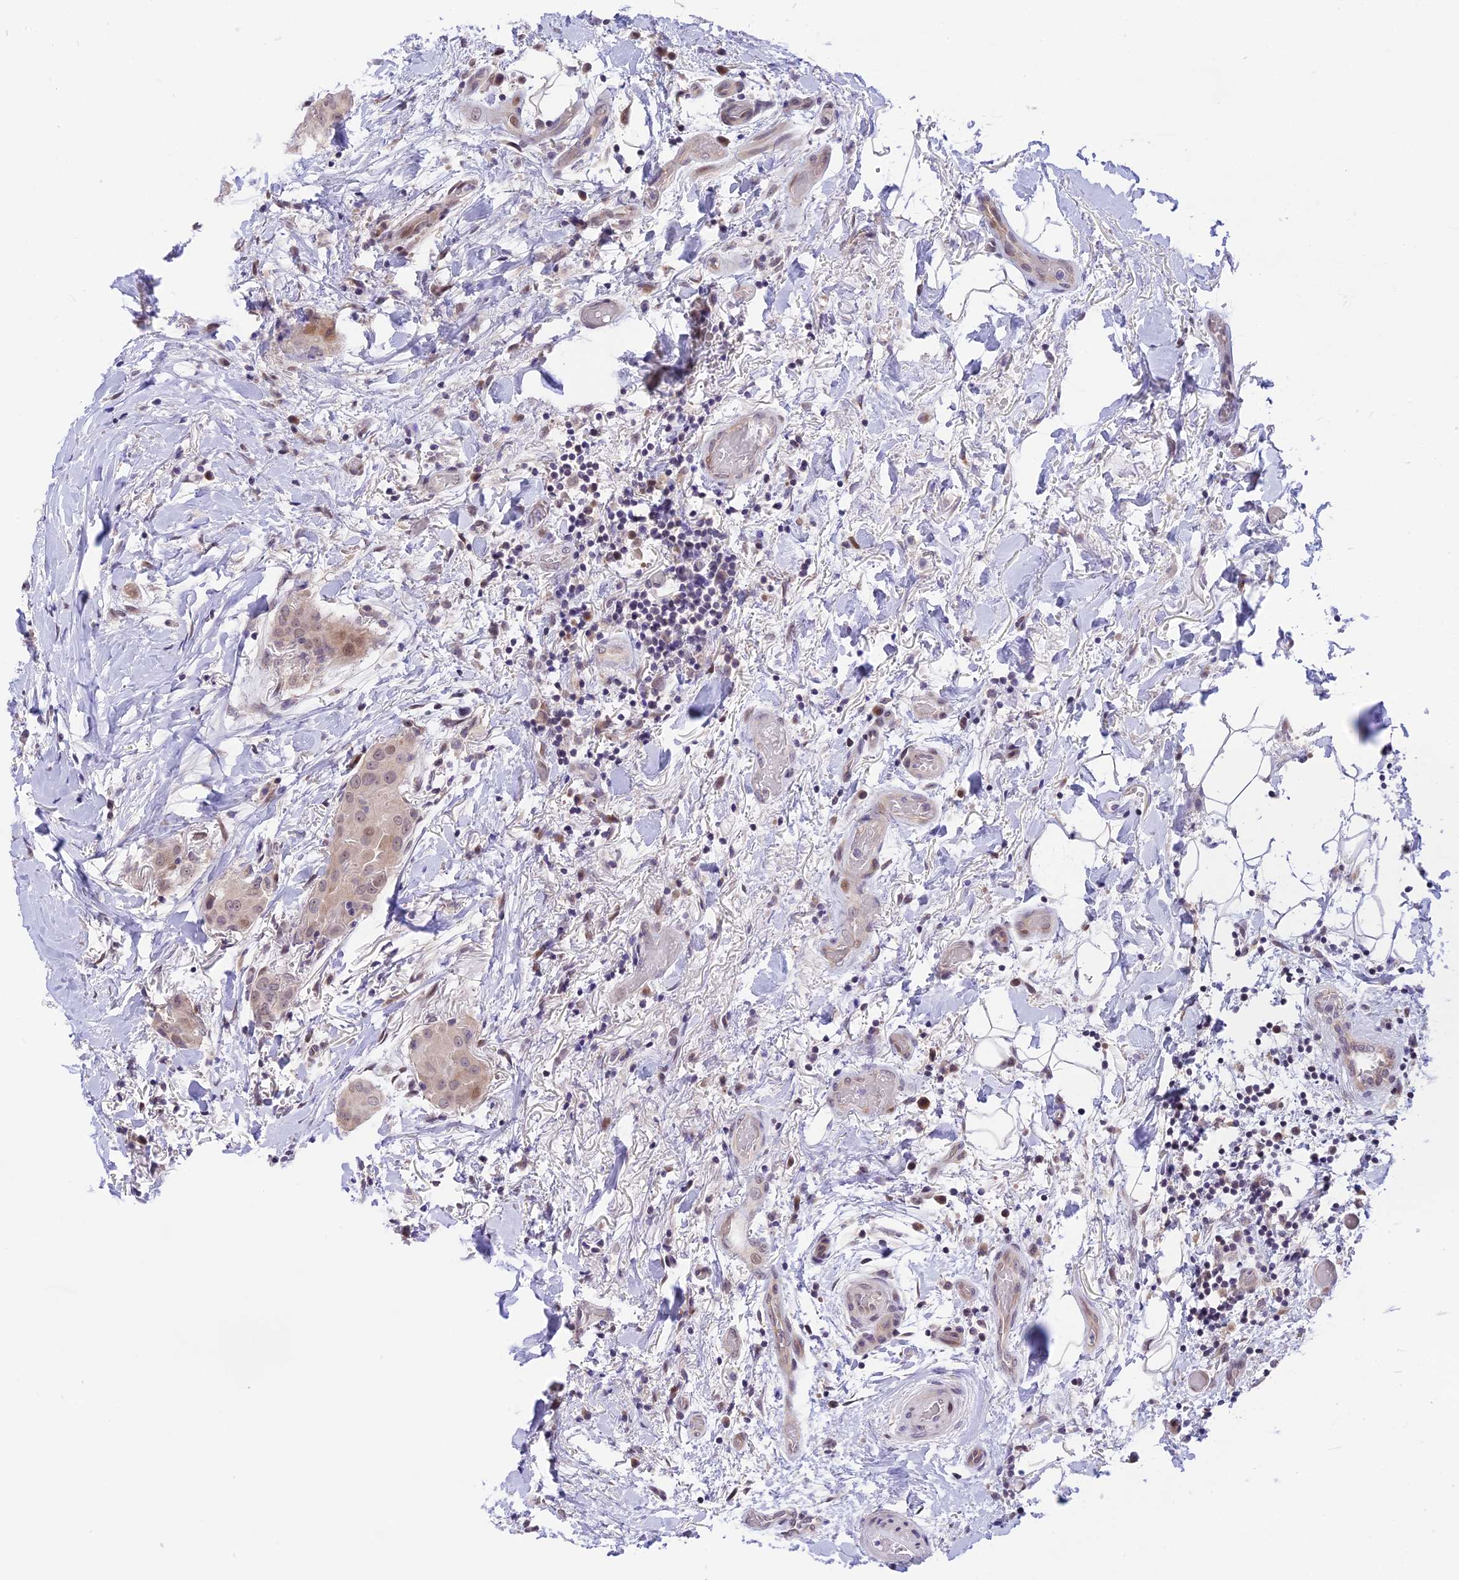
{"staining": {"intensity": "weak", "quantity": "<25%", "location": "nuclear"}, "tissue": "thyroid cancer", "cell_type": "Tumor cells", "image_type": "cancer", "snomed": [{"axis": "morphology", "description": "Papillary adenocarcinoma, NOS"}, {"axis": "topography", "description": "Thyroid gland"}], "caption": "Immunohistochemical staining of thyroid cancer displays no significant staining in tumor cells.", "gene": "ZNF837", "patient": {"sex": "male", "age": 33}}